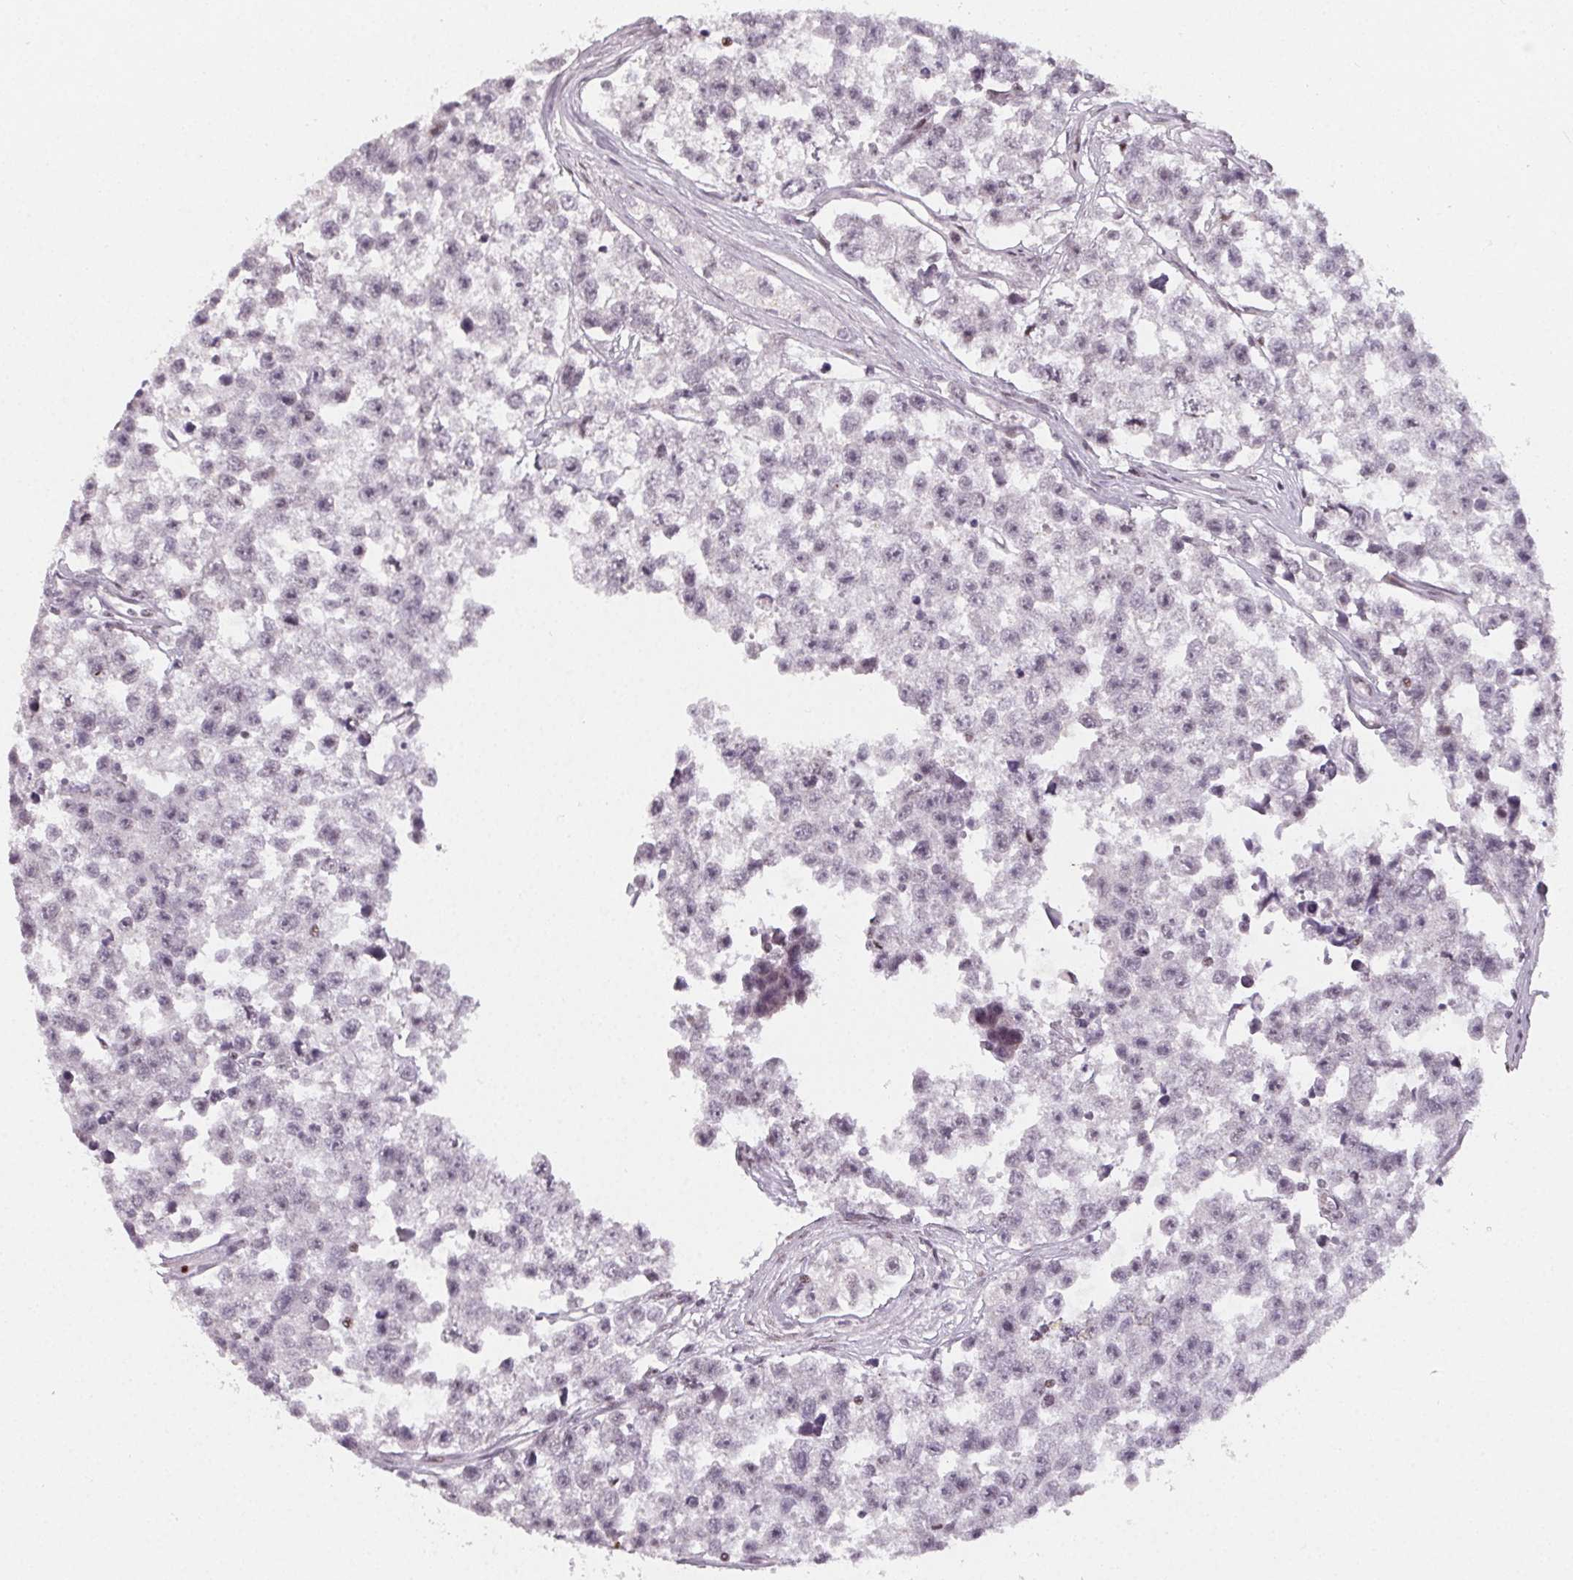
{"staining": {"intensity": "negative", "quantity": "none", "location": "none"}, "tissue": "testis cancer", "cell_type": "Tumor cells", "image_type": "cancer", "snomed": [{"axis": "morphology", "description": "Seminoma, NOS"}, {"axis": "topography", "description": "Testis"}], "caption": "Tumor cells are negative for brown protein staining in testis cancer.", "gene": "KMT2A", "patient": {"sex": "male", "age": 26}}